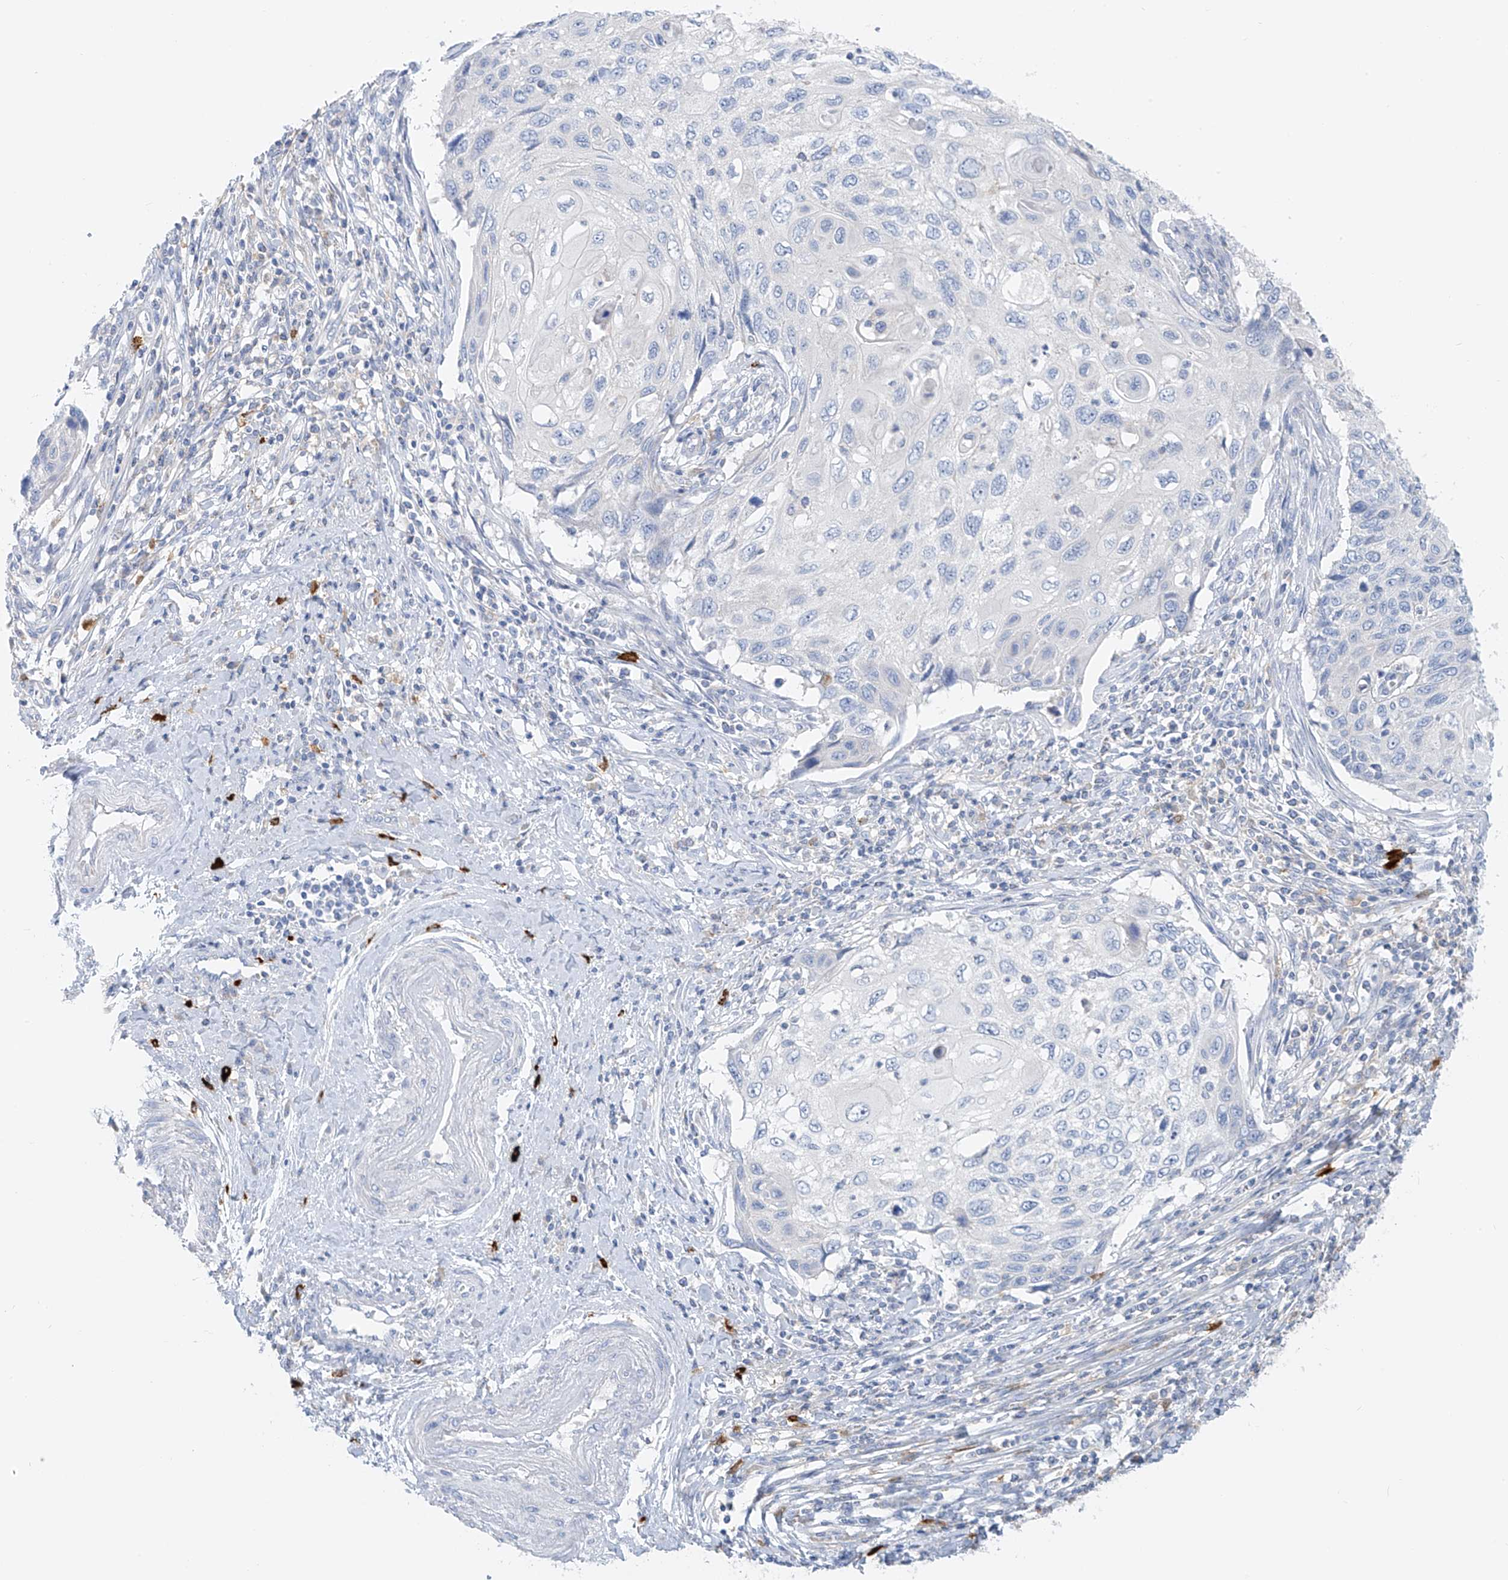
{"staining": {"intensity": "negative", "quantity": "none", "location": "none"}, "tissue": "cervical cancer", "cell_type": "Tumor cells", "image_type": "cancer", "snomed": [{"axis": "morphology", "description": "Squamous cell carcinoma, NOS"}, {"axis": "topography", "description": "Cervix"}], "caption": "Immunohistochemical staining of cervical cancer (squamous cell carcinoma) reveals no significant expression in tumor cells.", "gene": "POMGNT2", "patient": {"sex": "female", "age": 70}}